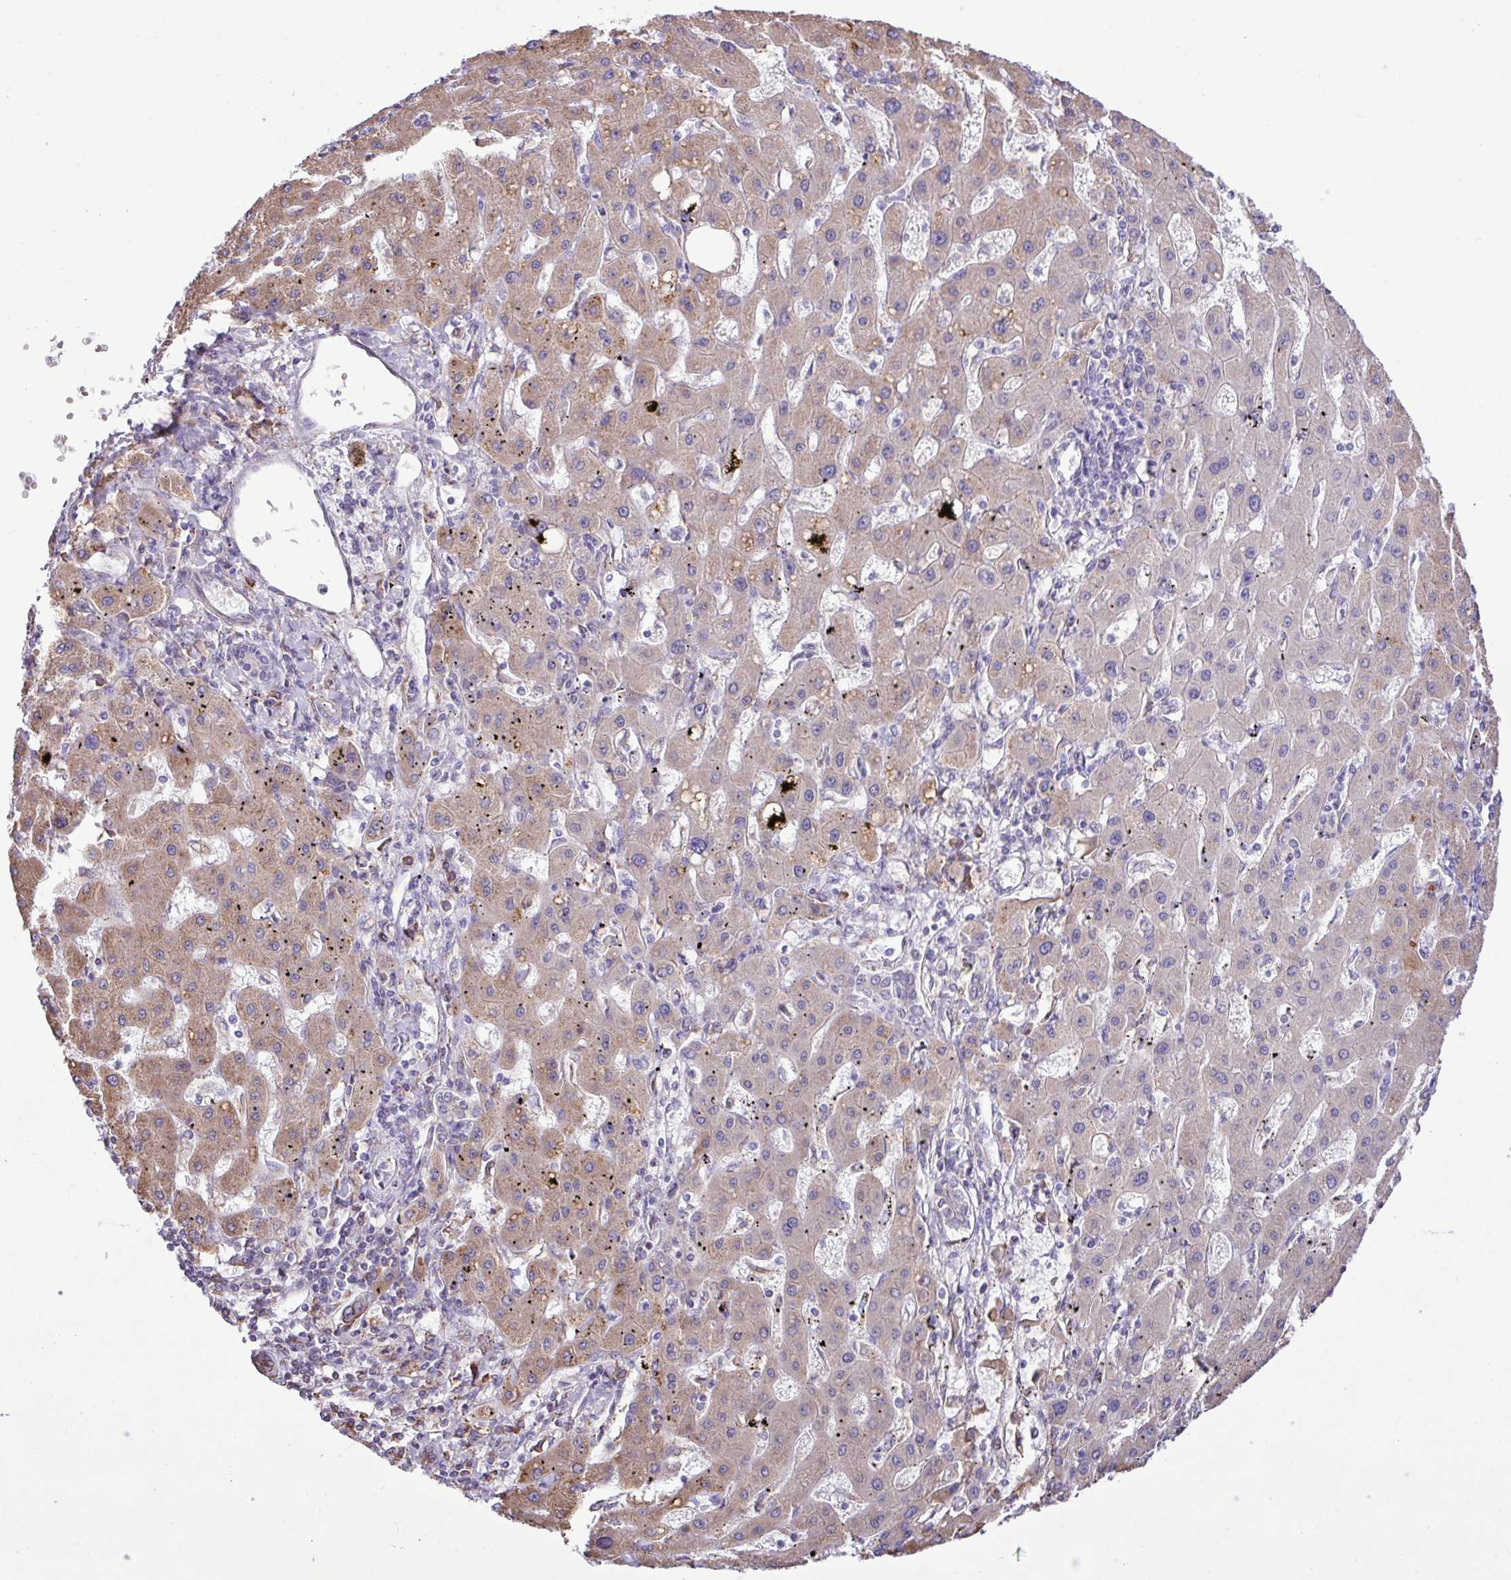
{"staining": {"intensity": "weak", "quantity": "25%-75%", "location": "cytoplasmic/membranous"}, "tissue": "liver cancer", "cell_type": "Tumor cells", "image_type": "cancer", "snomed": [{"axis": "morphology", "description": "Carcinoma, Hepatocellular, NOS"}, {"axis": "topography", "description": "Liver"}], "caption": "Human liver hepatocellular carcinoma stained with a protein marker displays weak staining in tumor cells.", "gene": "ZSCAN5A", "patient": {"sex": "male", "age": 72}}